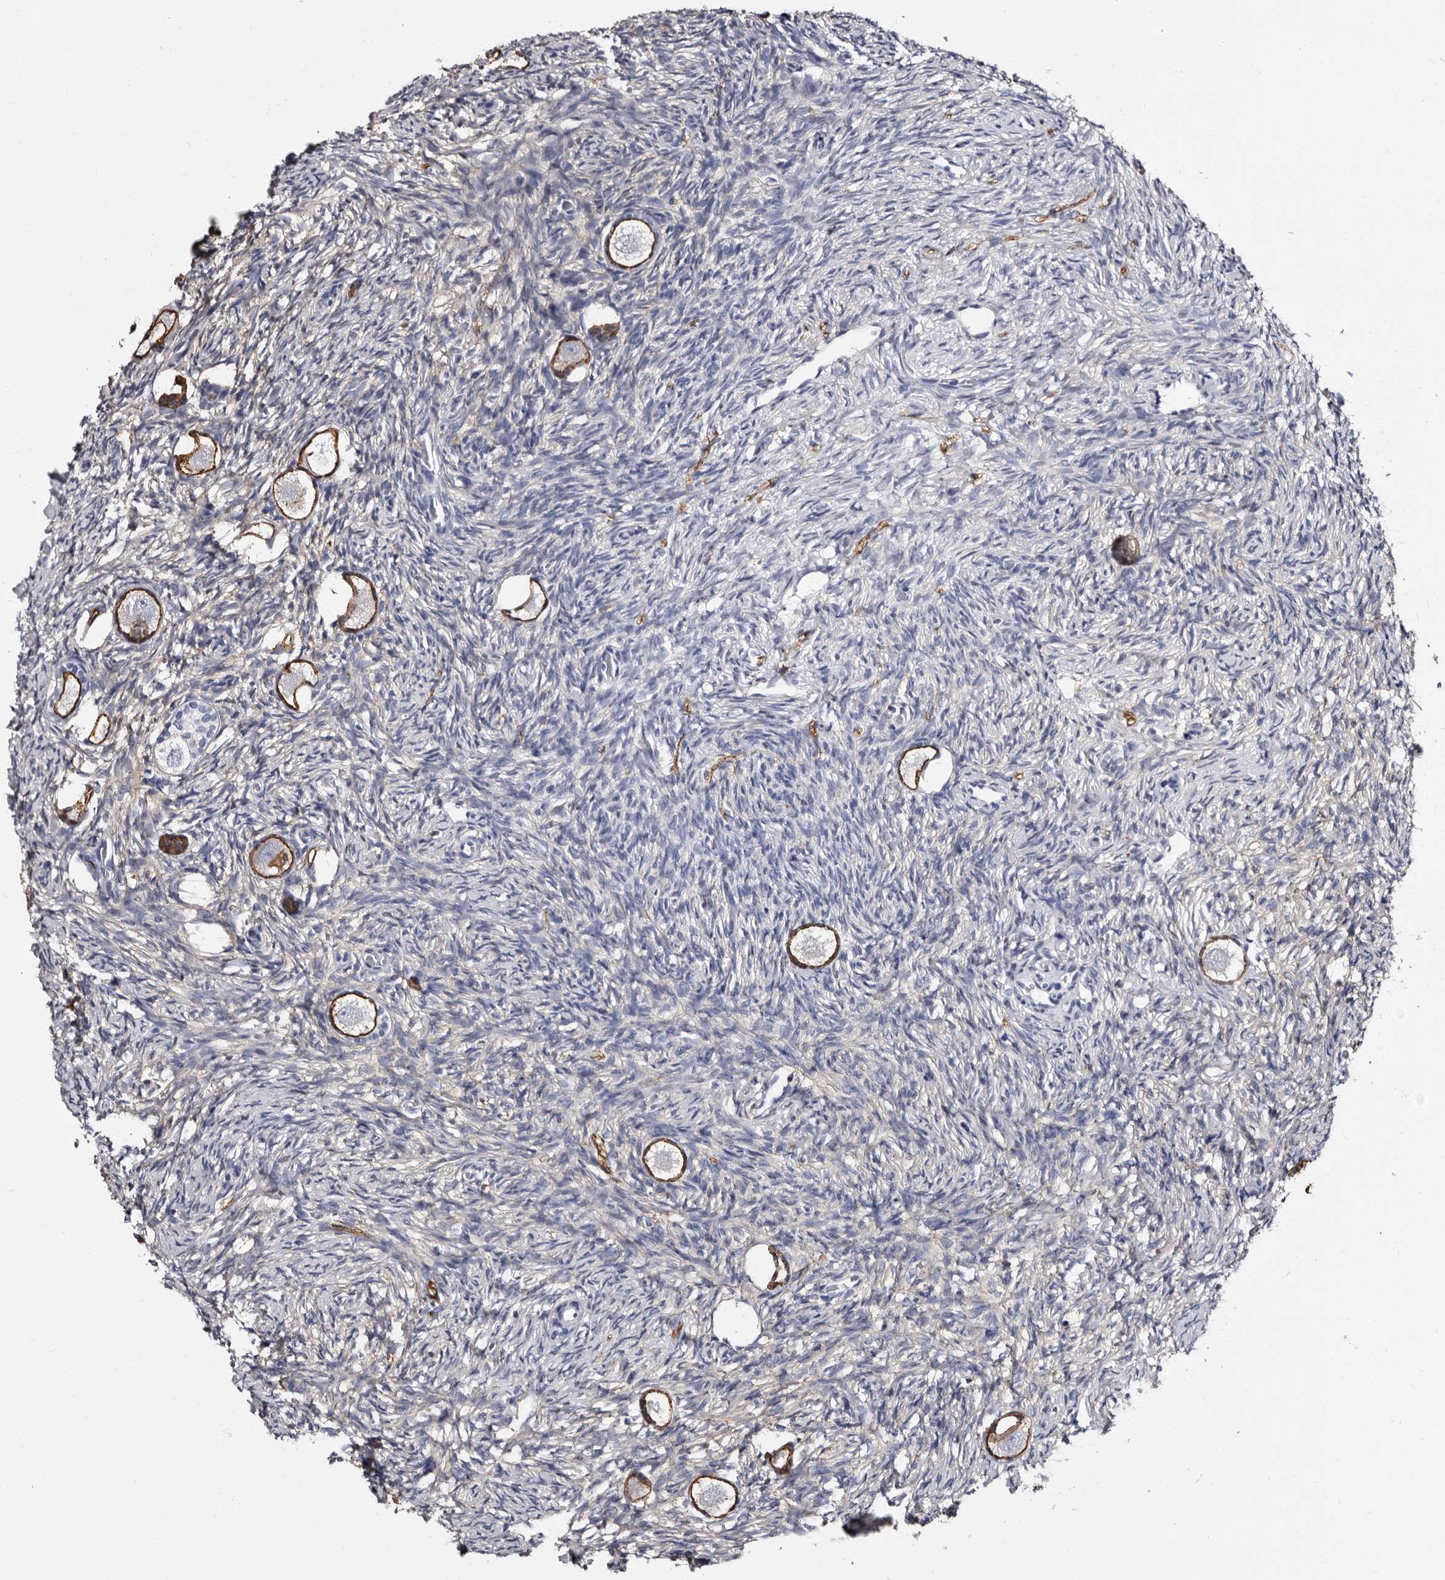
{"staining": {"intensity": "moderate", "quantity": ">75%", "location": "cytoplasmic/membranous"}, "tissue": "ovary", "cell_type": "Follicle cells", "image_type": "normal", "snomed": [{"axis": "morphology", "description": "Normal tissue, NOS"}, {"axis": "topography", "description": "Ovary"}], "caption": "Immunohistochemical staining of normal human ovary displays medium levels of moderate cytoplasmic/membranous positivity in about >75% of follicle cells.", "gene": "EPB41L3", "patient": {"sex": "female", "age": 27}}